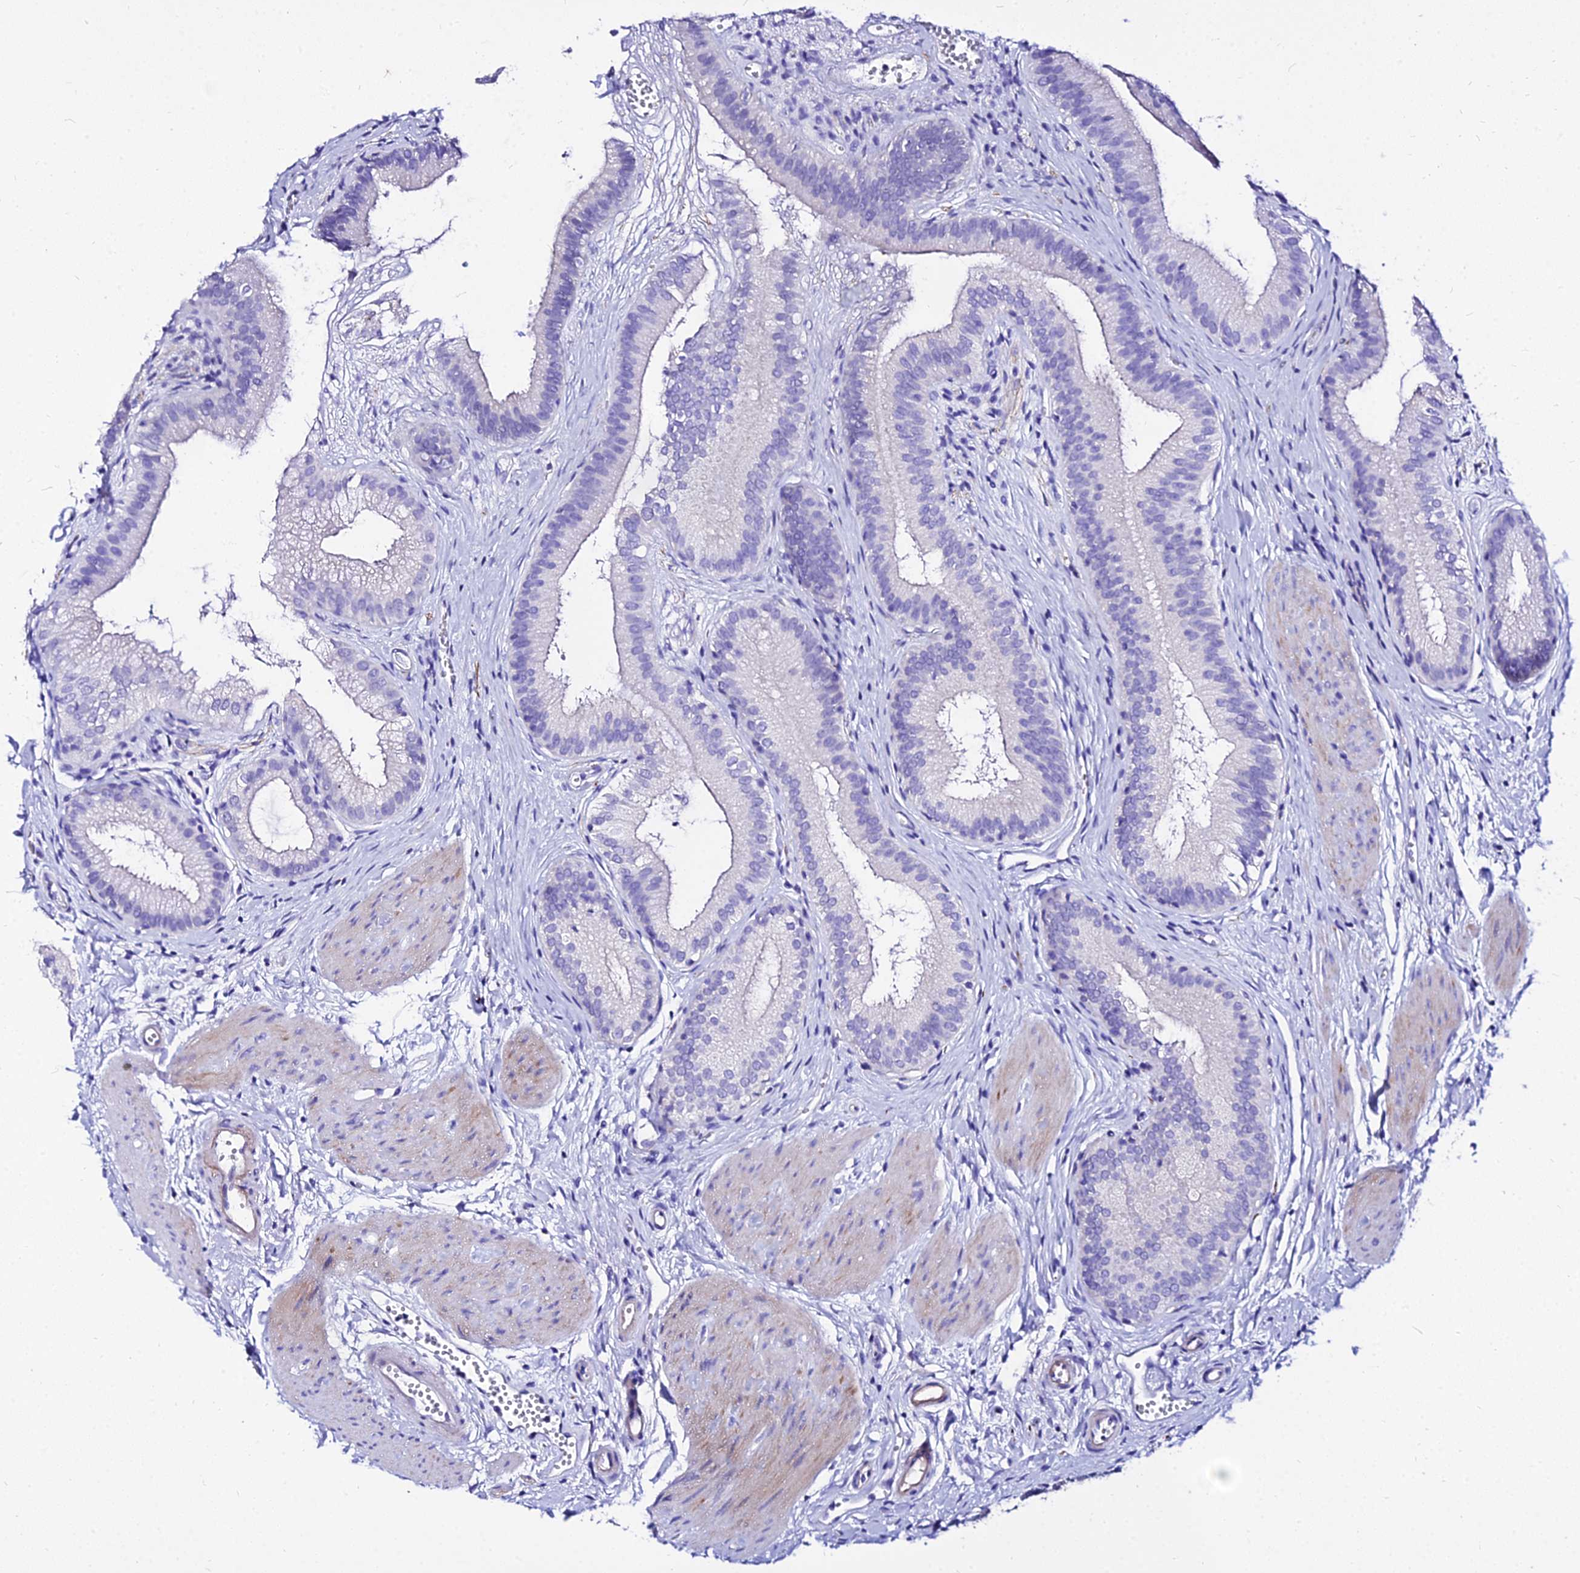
{"staining": {"intensity": "negative", "quantity": "none", "location": "none"}, "tissue": "gallbladder", "cell_type": "Glandular cells", "image_type": "normal", "snomed": [{"axis": "morphology", "description": "Normal tissue, NOS"}, {"axis": "topography", "description": "Gallbladder"}], "caption": "The photomicrograph shows no staining of glandular cells in benign gallbladder.", "gene": "DEFB106A", "patient": {"sex": "female", "age": 54}}